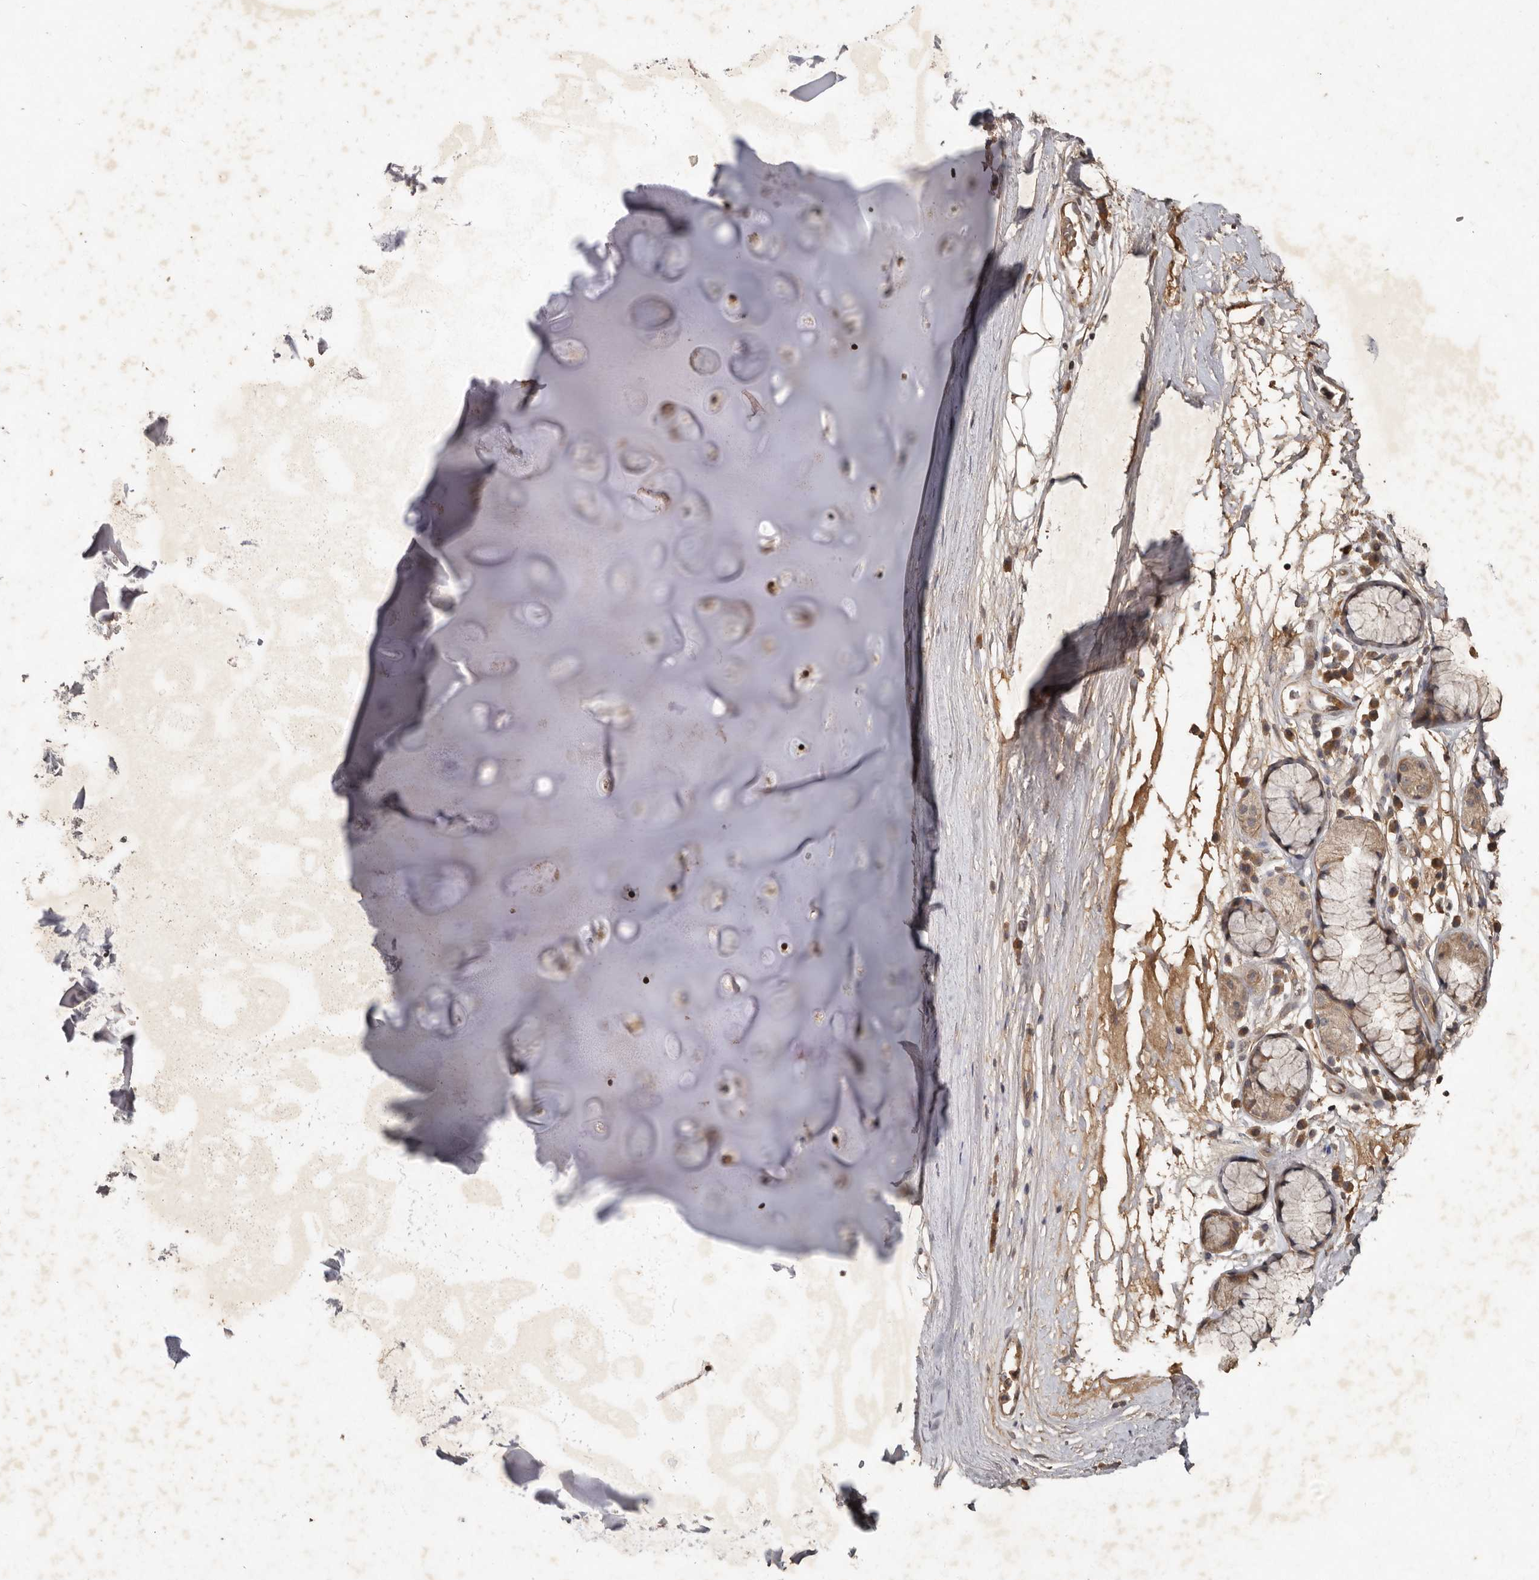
{"staining": {"intensity": "weak", "quantity": ">75%", "location": "cytoplasmic/membranous"}, "tissue": "adipose tissue", "cell_type": "Adipocytes", "image_type": "normal", "snomed": [{"axis": "morphology", "description": "Normal tissue, NOS"}, {"axis": "topography", "description": "Cartilage tissue"}], "caption": "A low amount of weak cytoplasmic/membranous expression is present in about >75% of adipocytes in normal adipose tissue. The protein of interest is shown in brown color, while the nuclei are stained blue.", "gene": "KIF26B", "patient": {"sex": "female", "age": 63}}